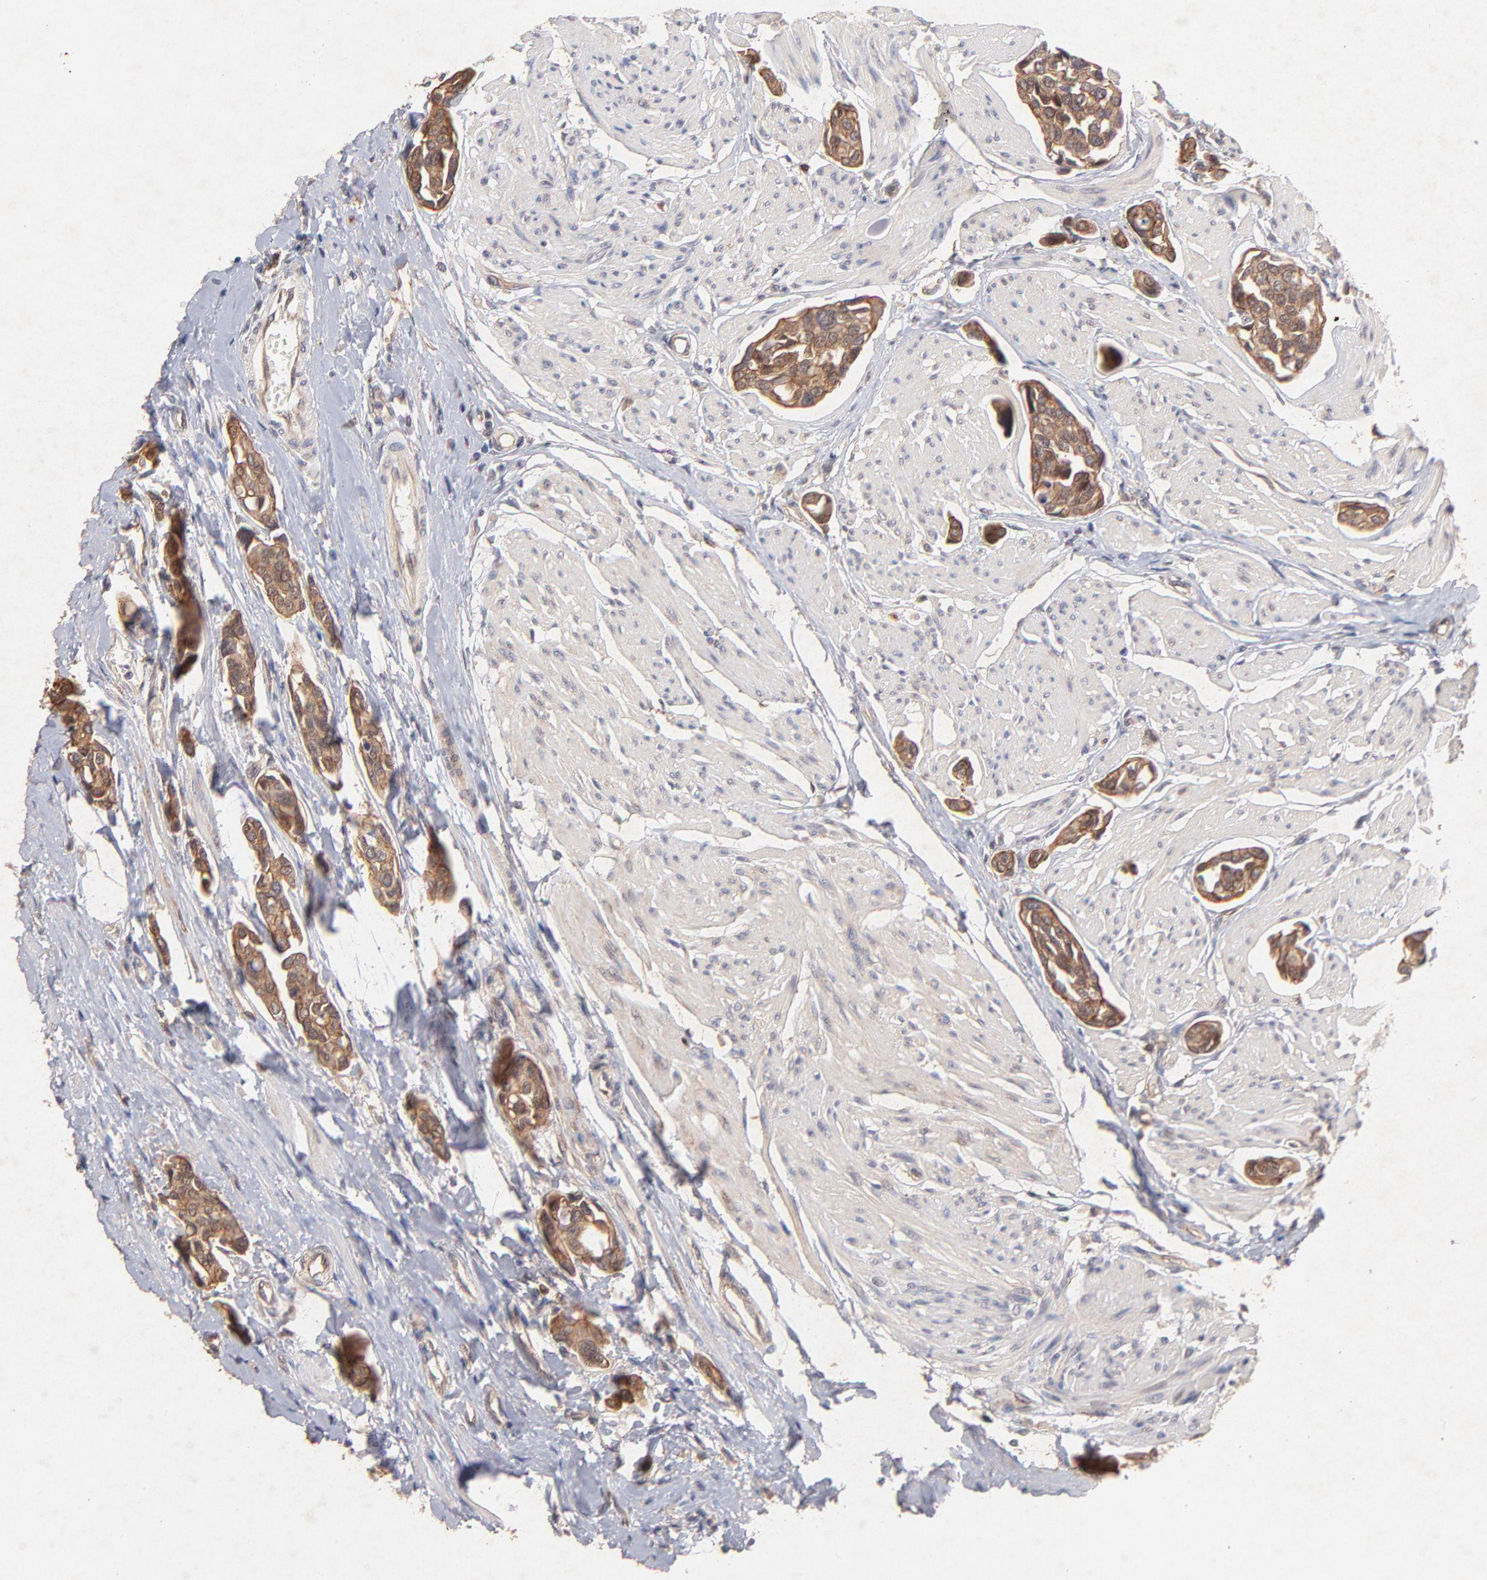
{"staining": {"intensity": "moderate", "quantity": ">75%", "location": "cytoplasmic/membranous"}, "tissue": "urothelial cancer", "cell_type": "Tumor cells", "image_type": "cancer", "snomed": [{"axis": "morphology", "description": "Urothelial carcinoma, High grade"}, {"axis": "topography", "description": "Urinary bladder"}], "caption": "Immunohistochemistry (IHC) histopathology image of neoplastic tissue: high-grade urothelial carcinoma stained using immunohistochemistry (IHC) shows medium levels of moderate protein expression localized specifically in the cytoplasmic/membranous of tumor cells, appearing as a cytoplasmic/membranous brown color.", "gene": "STAP2", "patient": {"sex": "male", "age": 78}}